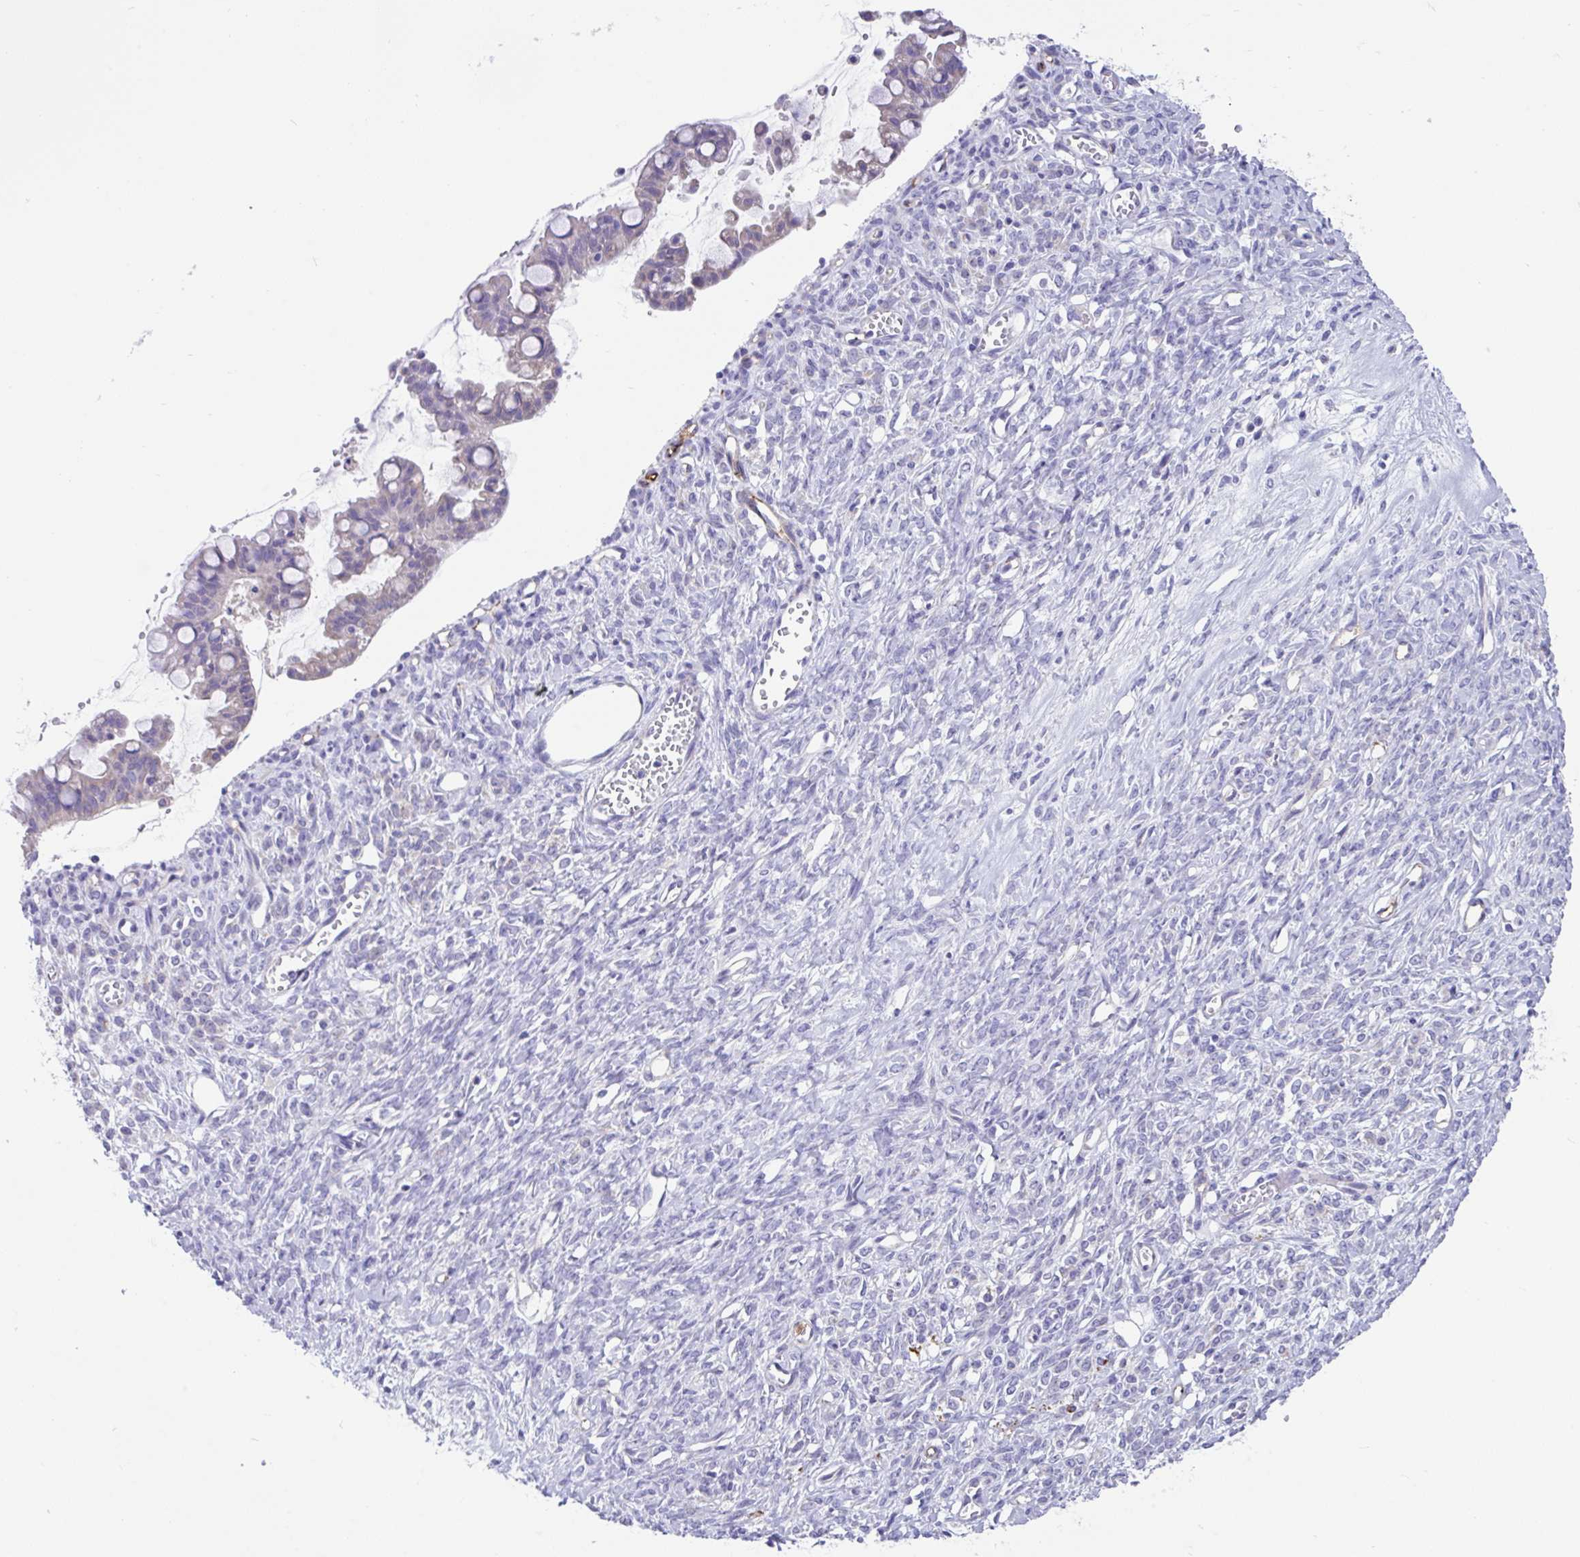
{"staining": {"intensity": "weak", "quantity": "25%-75%", "location": "cytoplasmic/membranous"}, "tissue": "ovarian cancer", "cell_type": "Tumor cells", "image_type": "cancer", "snomed": [{"axis": "morphology", "description": "Cystadenocarcinoma, mucinous, NOS"}, {"axis": "topography", "description": "Ovary"}], "caption": "DAB (3,3'-diaminobenzidine) immunohistochemical staining of human ovarian cancer displays weak cytoplasmic/membranous protein expression in approximately 25%-75% of tumor cells.", "gene": "CCSAP", "patient": {"sex": "female", "age": 73}}